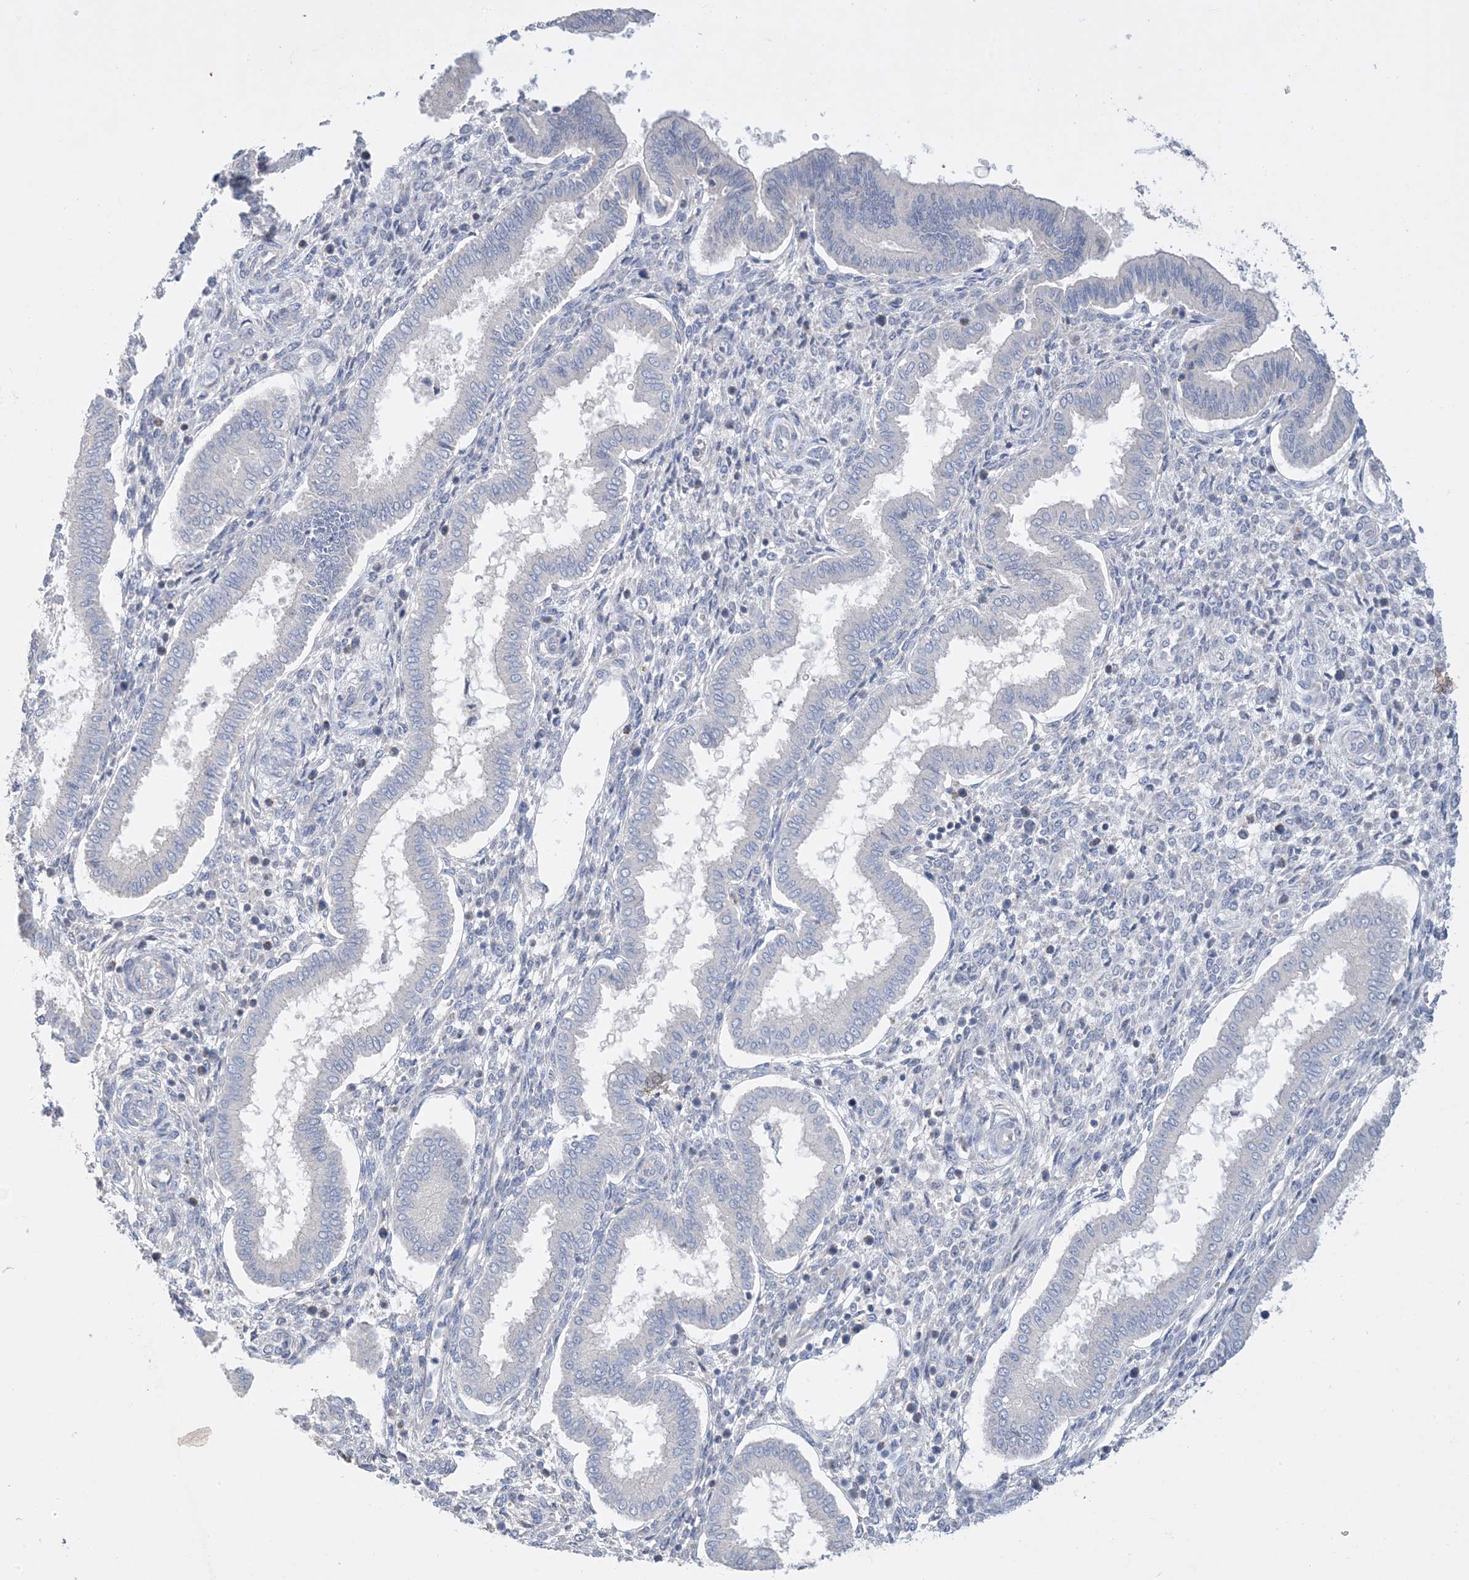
{"staining": {"intensity": "negative", "quantity": "none", "location": "none"}, "tissue": "endometrium", "cell_type": "Cells in endometrial stroma", "image_type": "normal", "snomed": [{"axis": "morphology", "description": "Normal tissue, NOS"}, {"axis": "topography", "description": "Endometrium"}], "caption": "Immunohistochemistry (IHC) photomicrograph of benign human endometrium stained for a protein (brown), which displays no expression in cells in endometrial stroma.", "gene": "KPRP", "patient": {"sex": "female", "age": 24}}